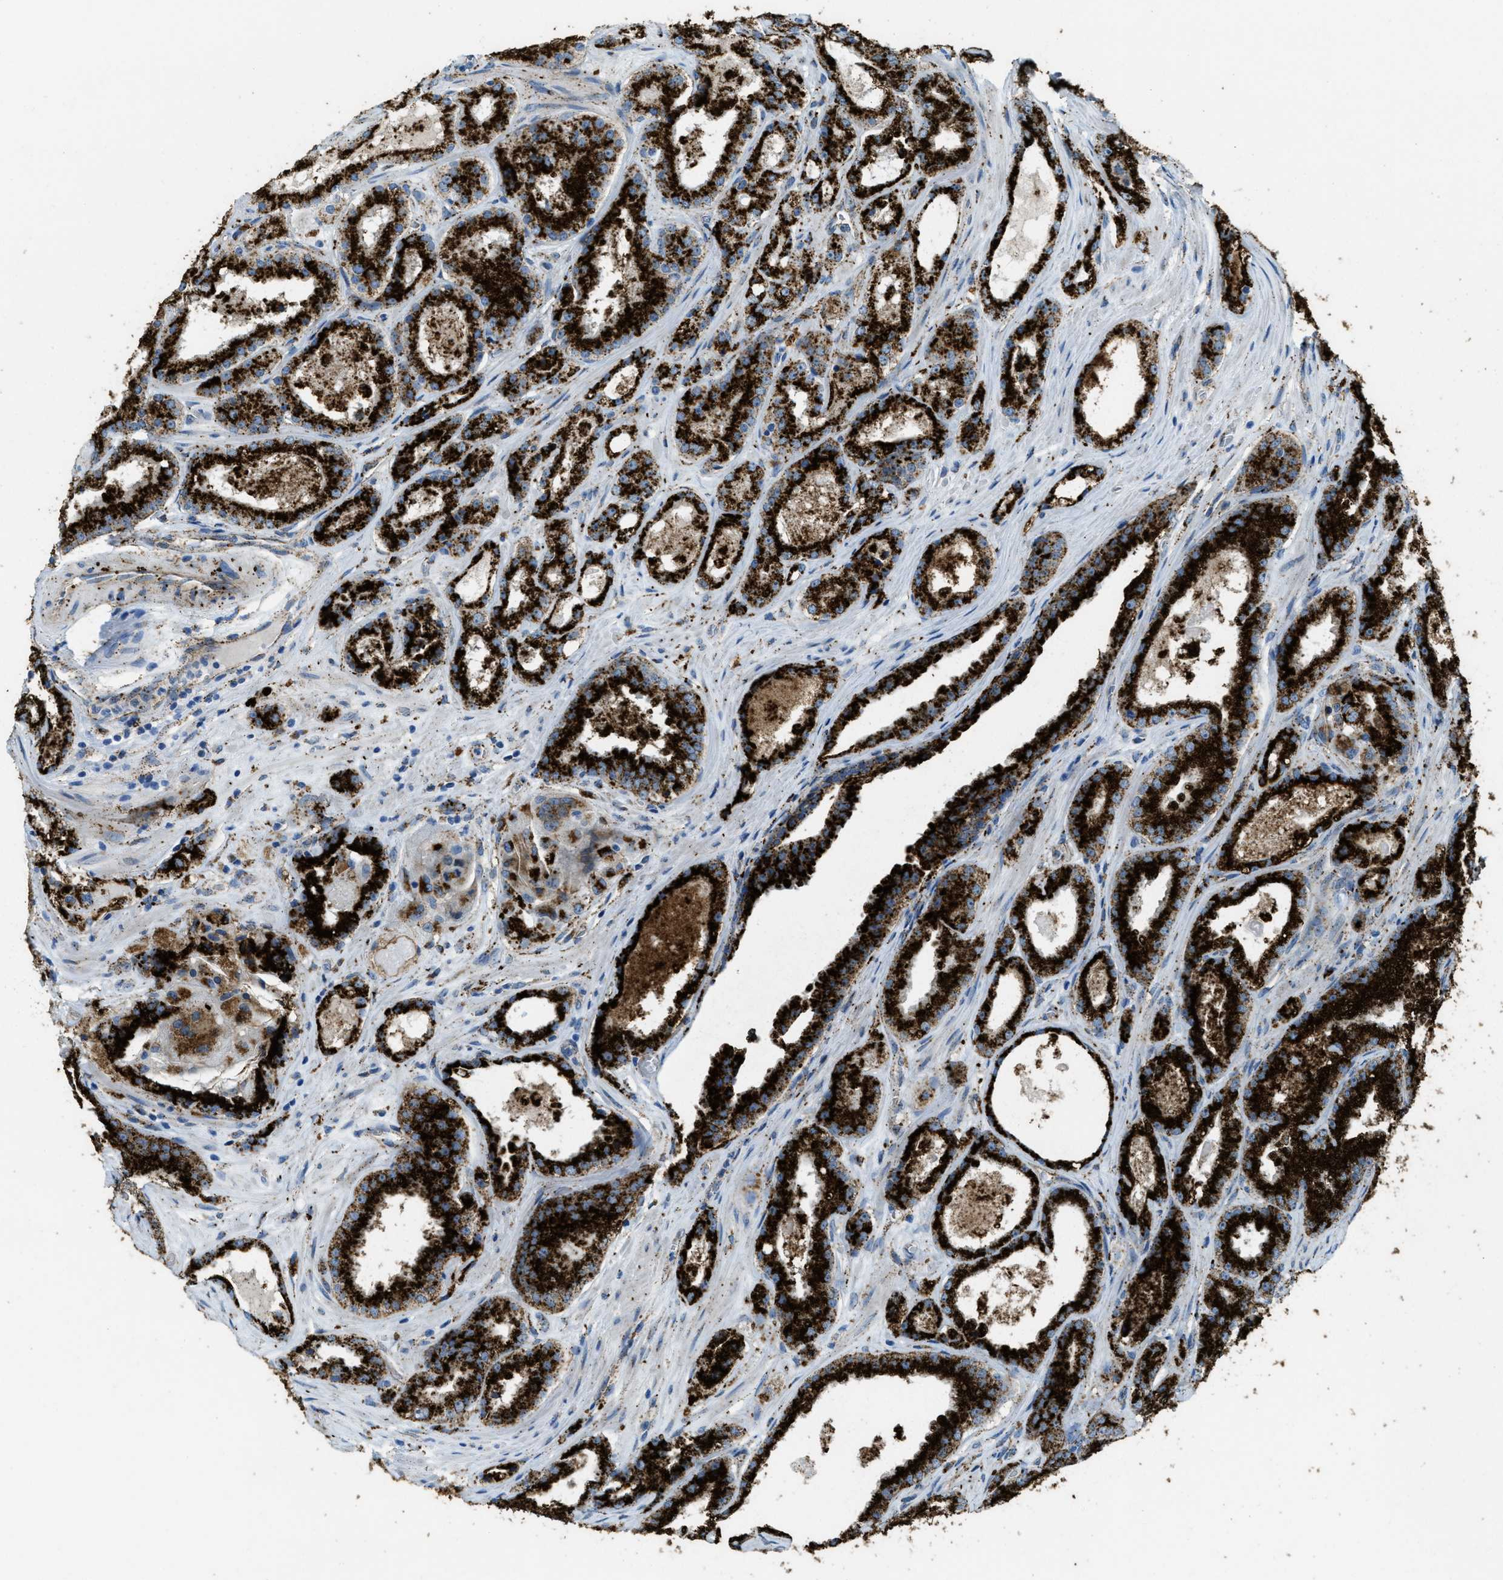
{"staining": {"intensity": "strong", "quantity": ">75%", "location": "cytoplasmic/membranous"}, "tissue": "prostate cancer", "cell_type": "Tumor cells", "image_type": "cancer", "snomed": [{"axis": "morphology", "description": "Adenocarcinoma, High grade"}, {"axis": "topography", "description": "Prostate"}], "caption": "A histopathology image showing strong cytoplasmic/membranous positivity in about >75% of tumor cells in prostate cancer, as visualized by brown immunohistochemical staining.", "gene": "SCARB2", "patient": {"sex": "male", "age": 65}}